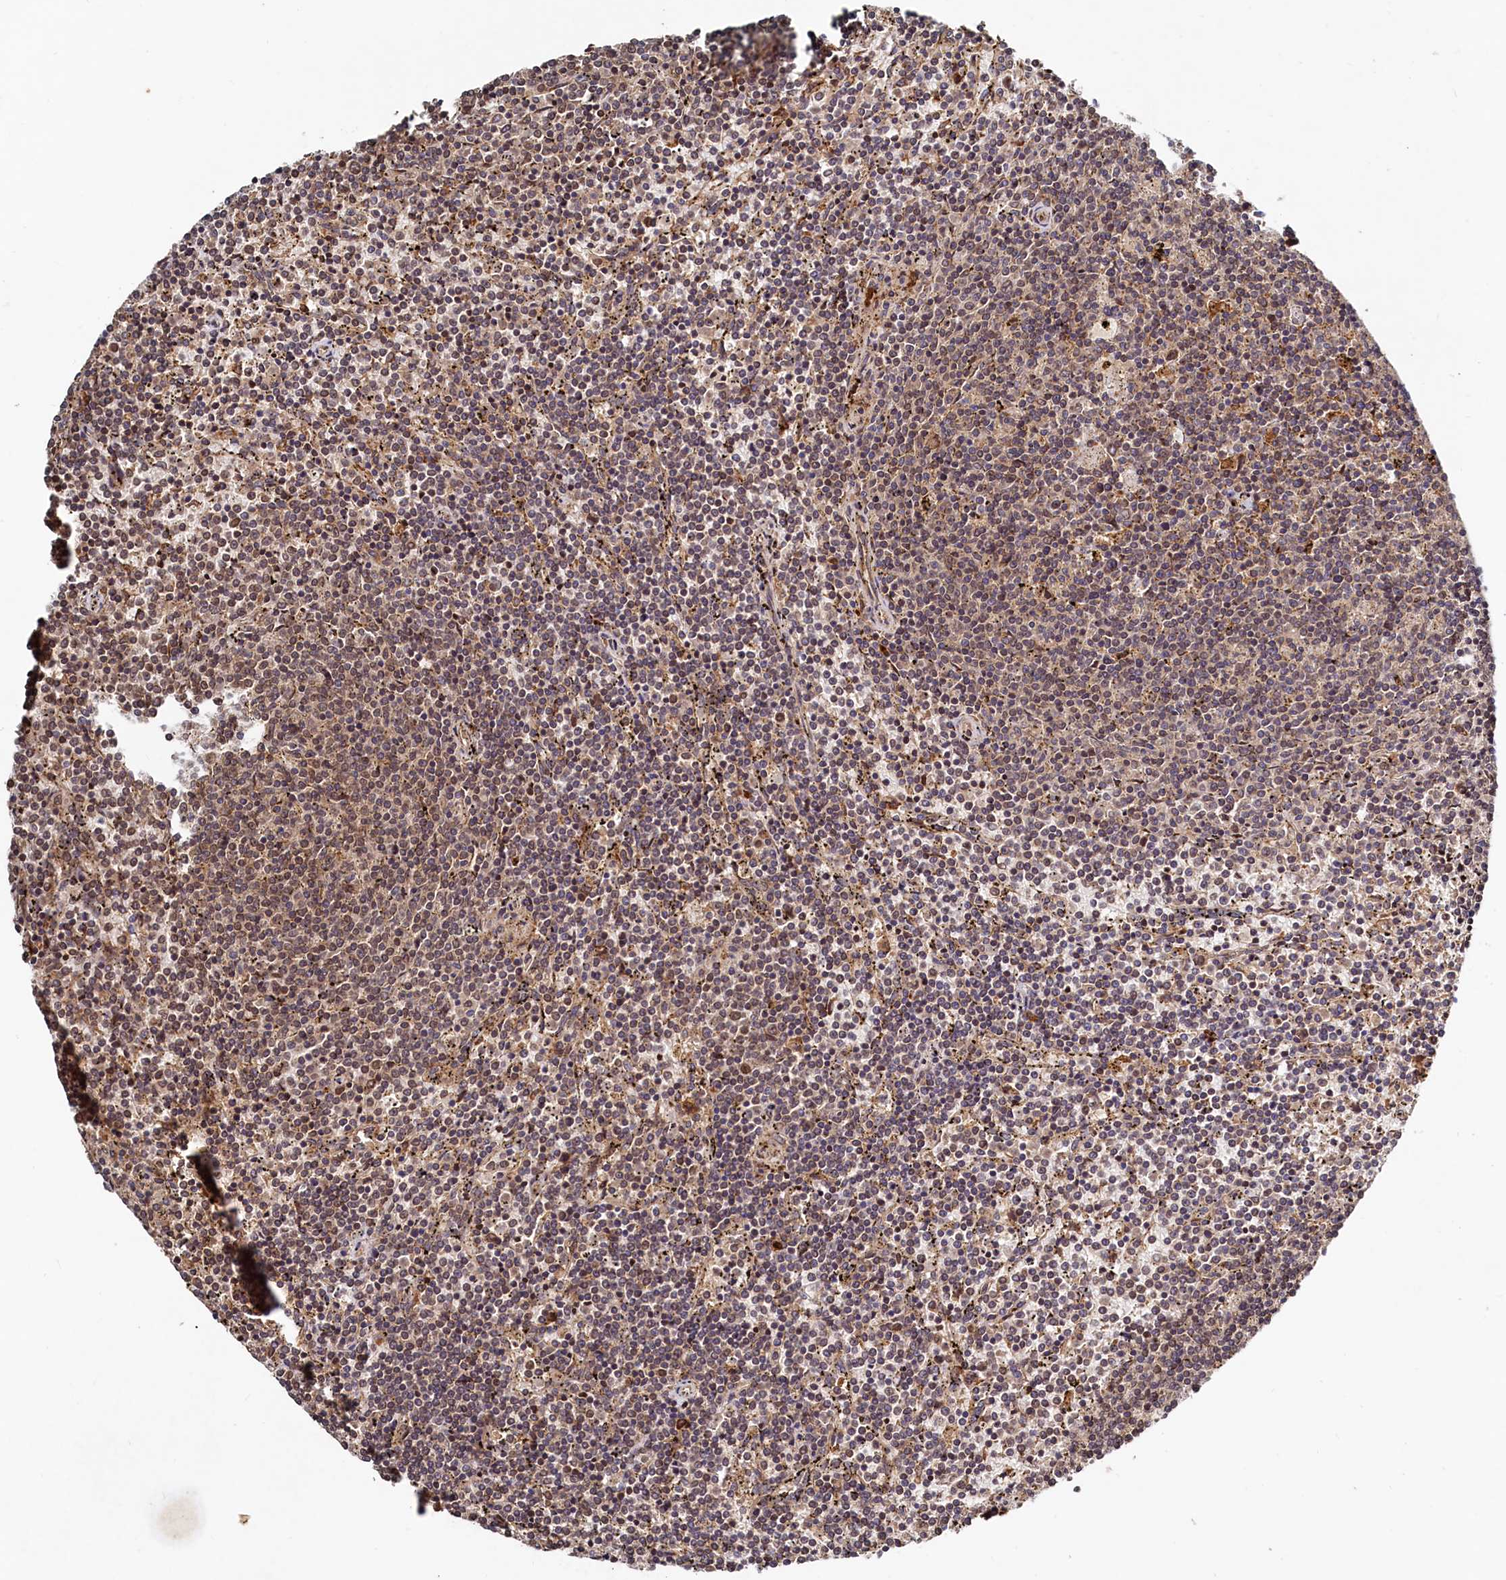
{"staining": {"intensity": "weak", "quantity": "25%-75%", "location": "nuclear"}, "tissue": "lymphoma", "cell_type": "Tumor cells", "image_type": "cancer", "snomed": [{"axis": "morphology", "description": "Malignant lymphoma, non-Hodgkin's type, Low grade"}, {"axis": "topography", "description": "Spleen"}], "caption": "Immunohistochemical staining of lymphoma reveals low levels of weak nuclear staining in approximately 25%-75% of tumor cells. The staining is performed using DAB (3,3'-diaminobenzidine) brown chromogen to label protein expression. The nuclei are counter-stained blue using hematoxylin.", "gene": "TRAPPC4", "patient": {"sex": "female", "age": 50}}